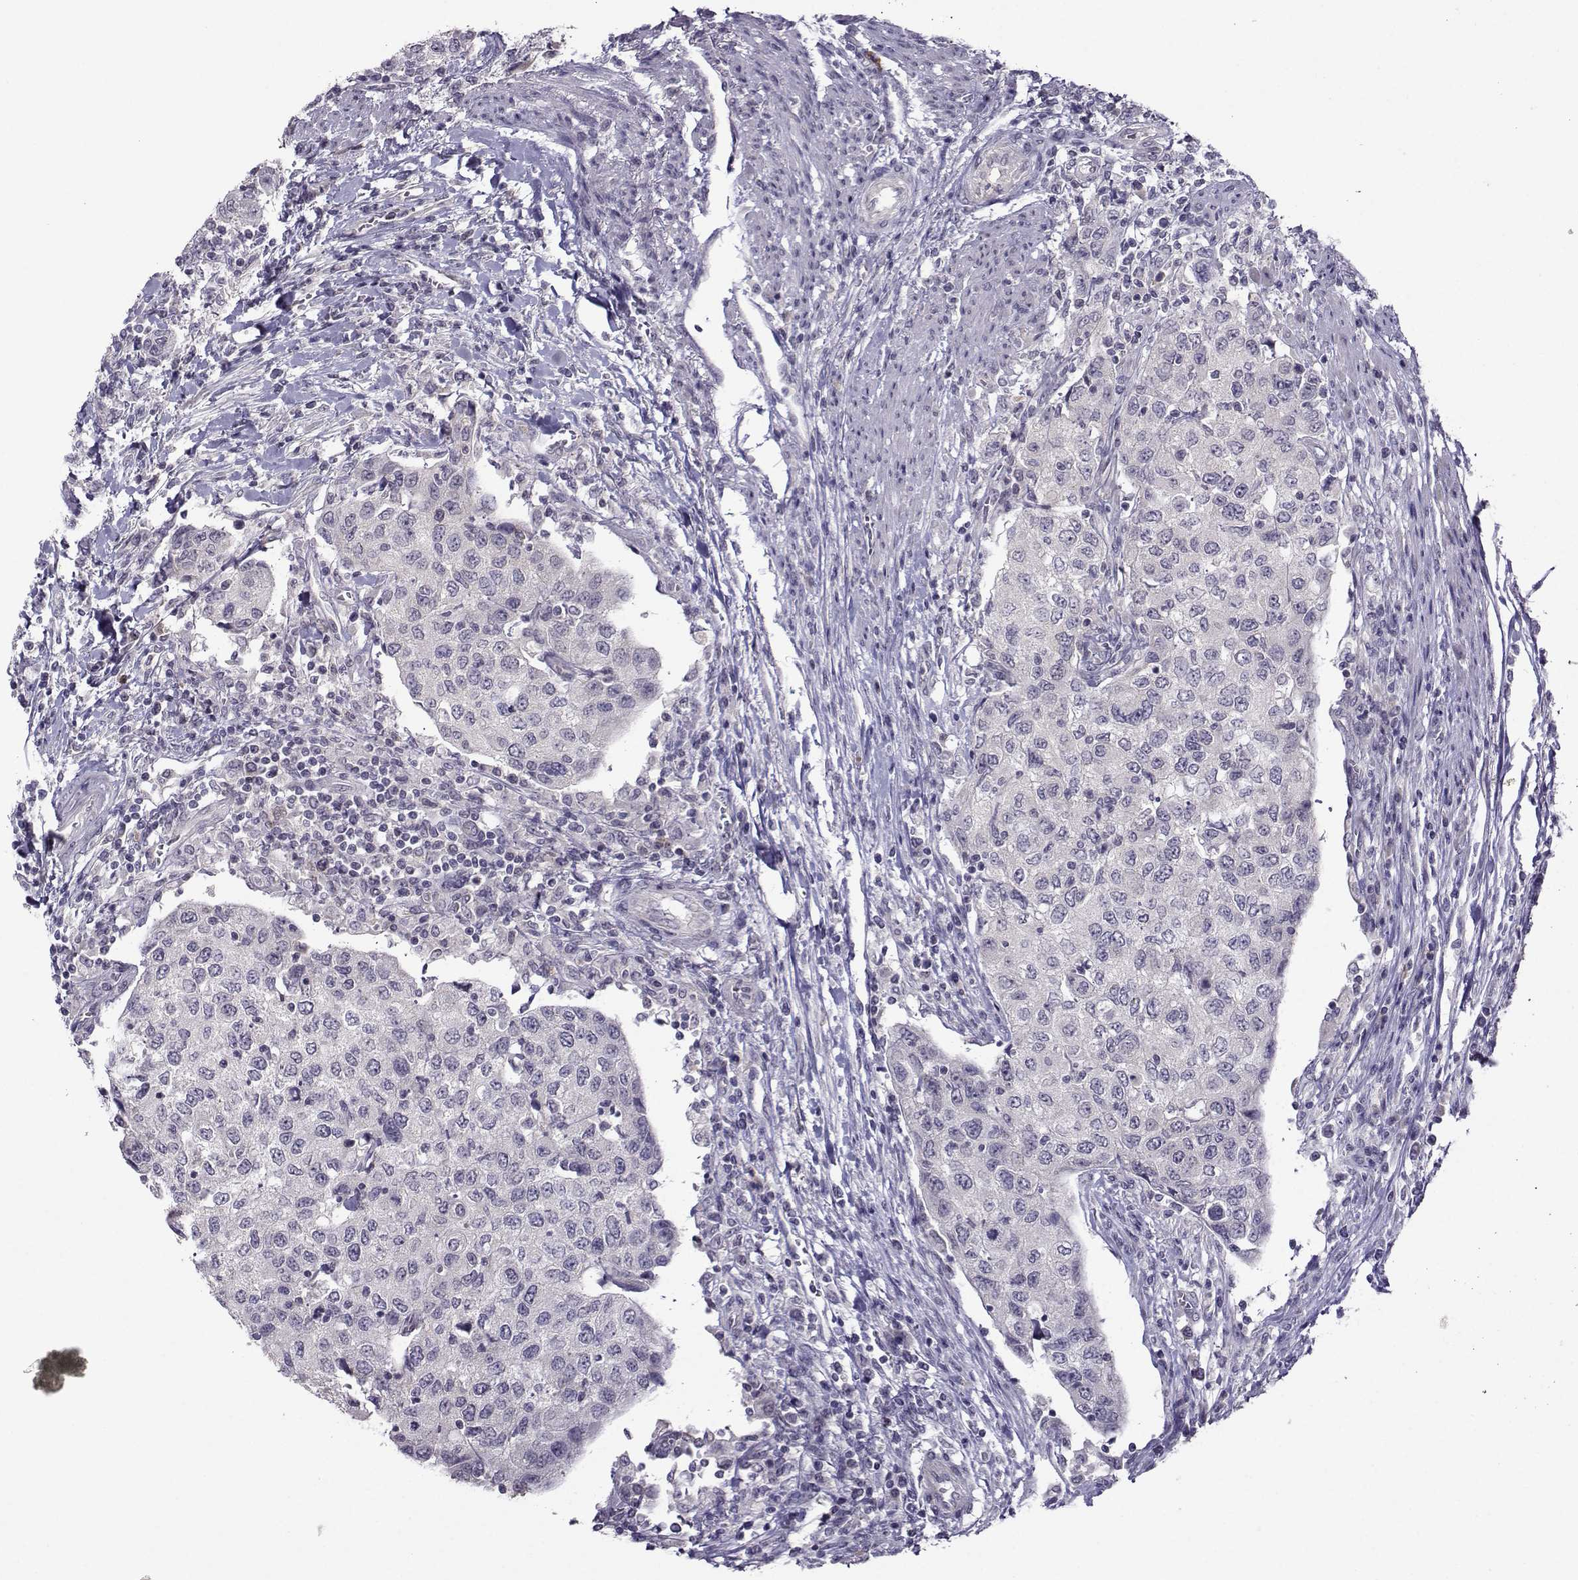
{"staining": {"intensity": "negative", "quantity": "none", "location": "none"}, "tissue": "urothelial cancer", "cell_type": "Tumor cells", "image_type": "cancer", "snomed": [{"axis": "morphology", "description": "Urothelial carcinoma, High grade"}, {"axis": "topography", "description": "Urinary bladder"}], "caption": "Immunohistochemistry histopathology image of neoplastic tissue: human urothelial cancer stained with DAB (3,3'-diaminobenzidine) exhibits no significant protein staining in tumor cells. (DAB (3,3'-diaminobenzidine) IHC with hematoxylin counter stain).", "gene": "DDX20", "patient": {"sex": "female", "age": 78}}